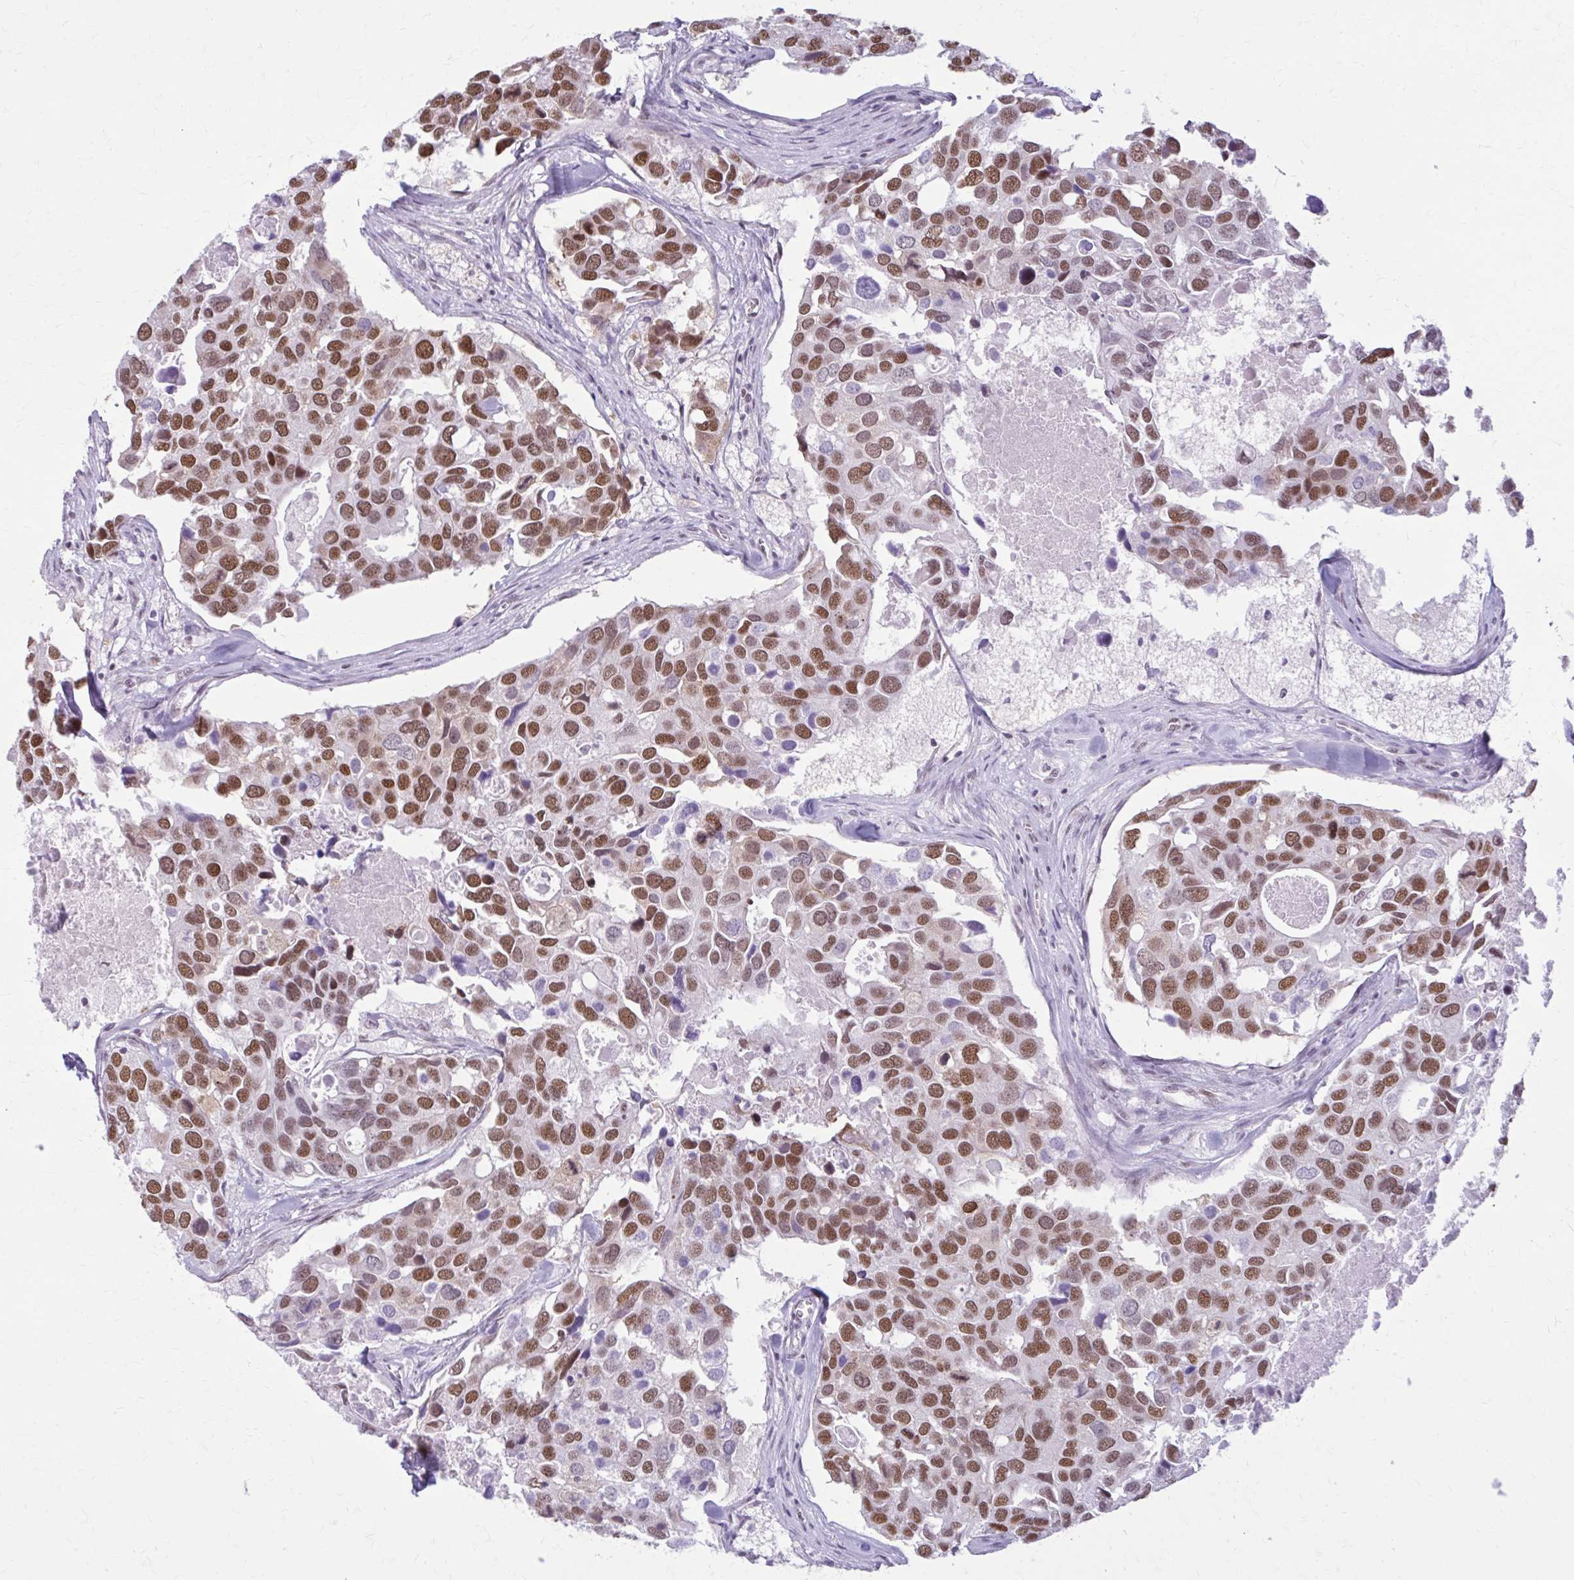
{"staining": {"intensity": "moderate", "quantity": ">75%", "location": "nuclear"}, "tissue": "breast cancer", "cell_type": "Tumor cells", "image_type": "cancer", "snomed": [{"axis": "morphology", "description": "Duct carcinoma"}, {"axis": "topography", "description": "Breast"}], "caption": "Protein expression analysis of breast cancer demonstrates moderate nuclear positivity in about >75% of tumor cells.", "gene": "PABIR1", "patient": {"sex": "female", "age": 83}}